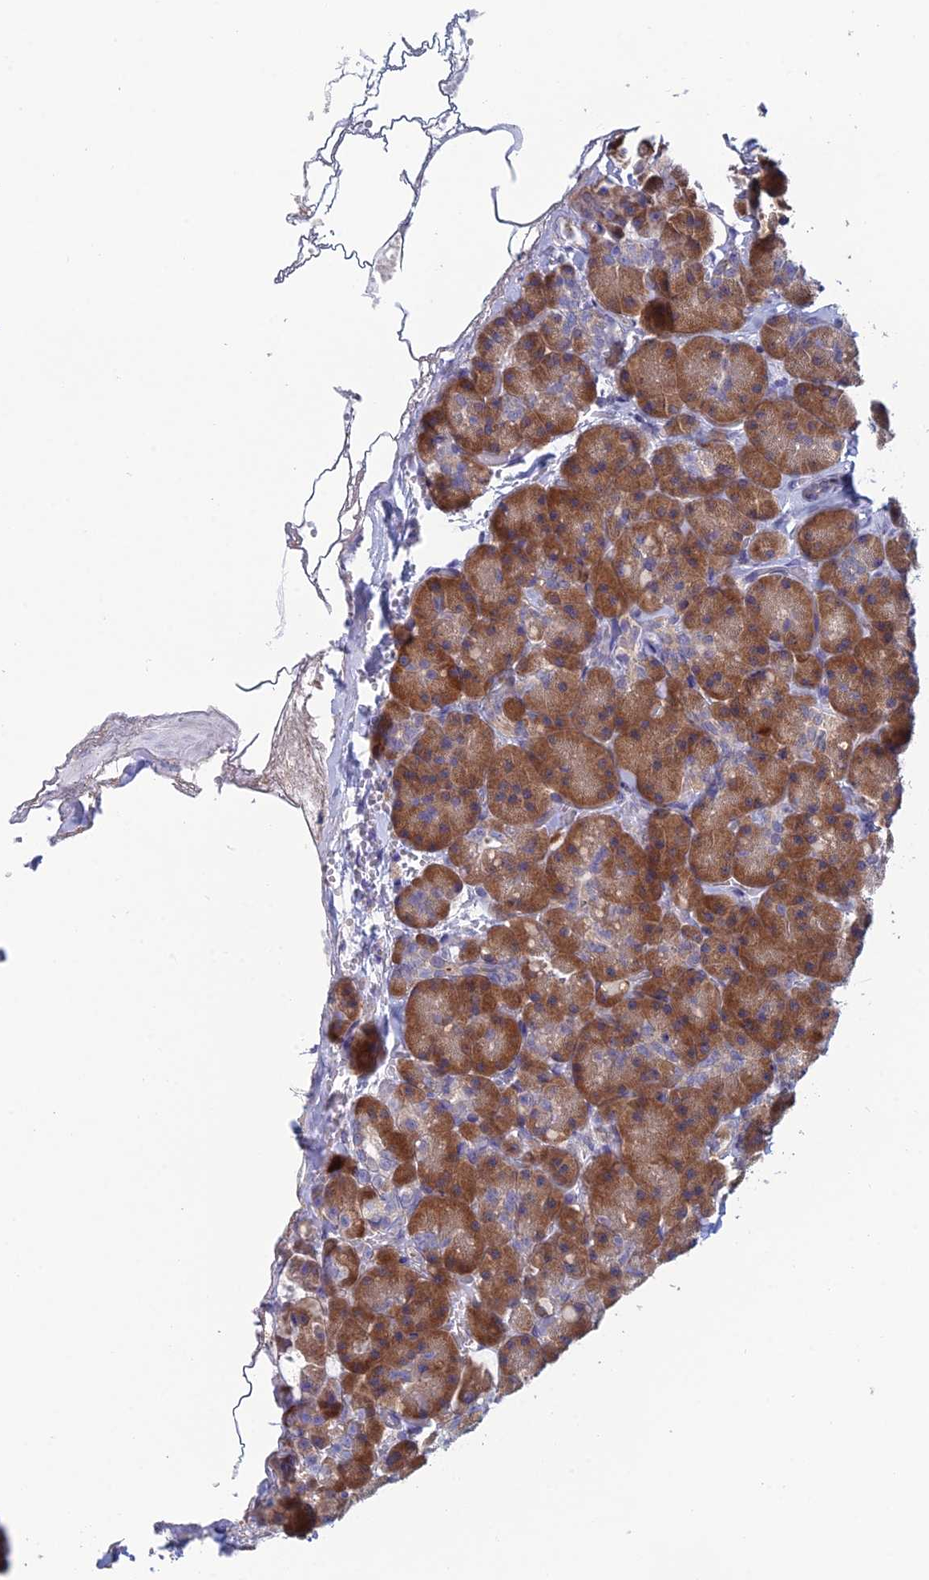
{"staining": {"intensity": "moderate", "quantity": ">75%", "location": "cytoplasmic/membranous"}, "tissue": "pancreas", "cell_type": "Exocrine glandular cells", "image_type": "normal", "snomed": [{"axis": "morphology", "description": "Normal tissue, NOS"}, {"axis": "topography", "description": "Pancreas"}], "caption": "A high-resolution micrograph shows immunohistochemistry (IHC) staining of normal pancreas, which shows moderate cytoplasmic/membranous positivity in approximately >75% of exocrine glandular cells.", "gene": "SRA1", "patient": {"sex": "male", "age": 36}}